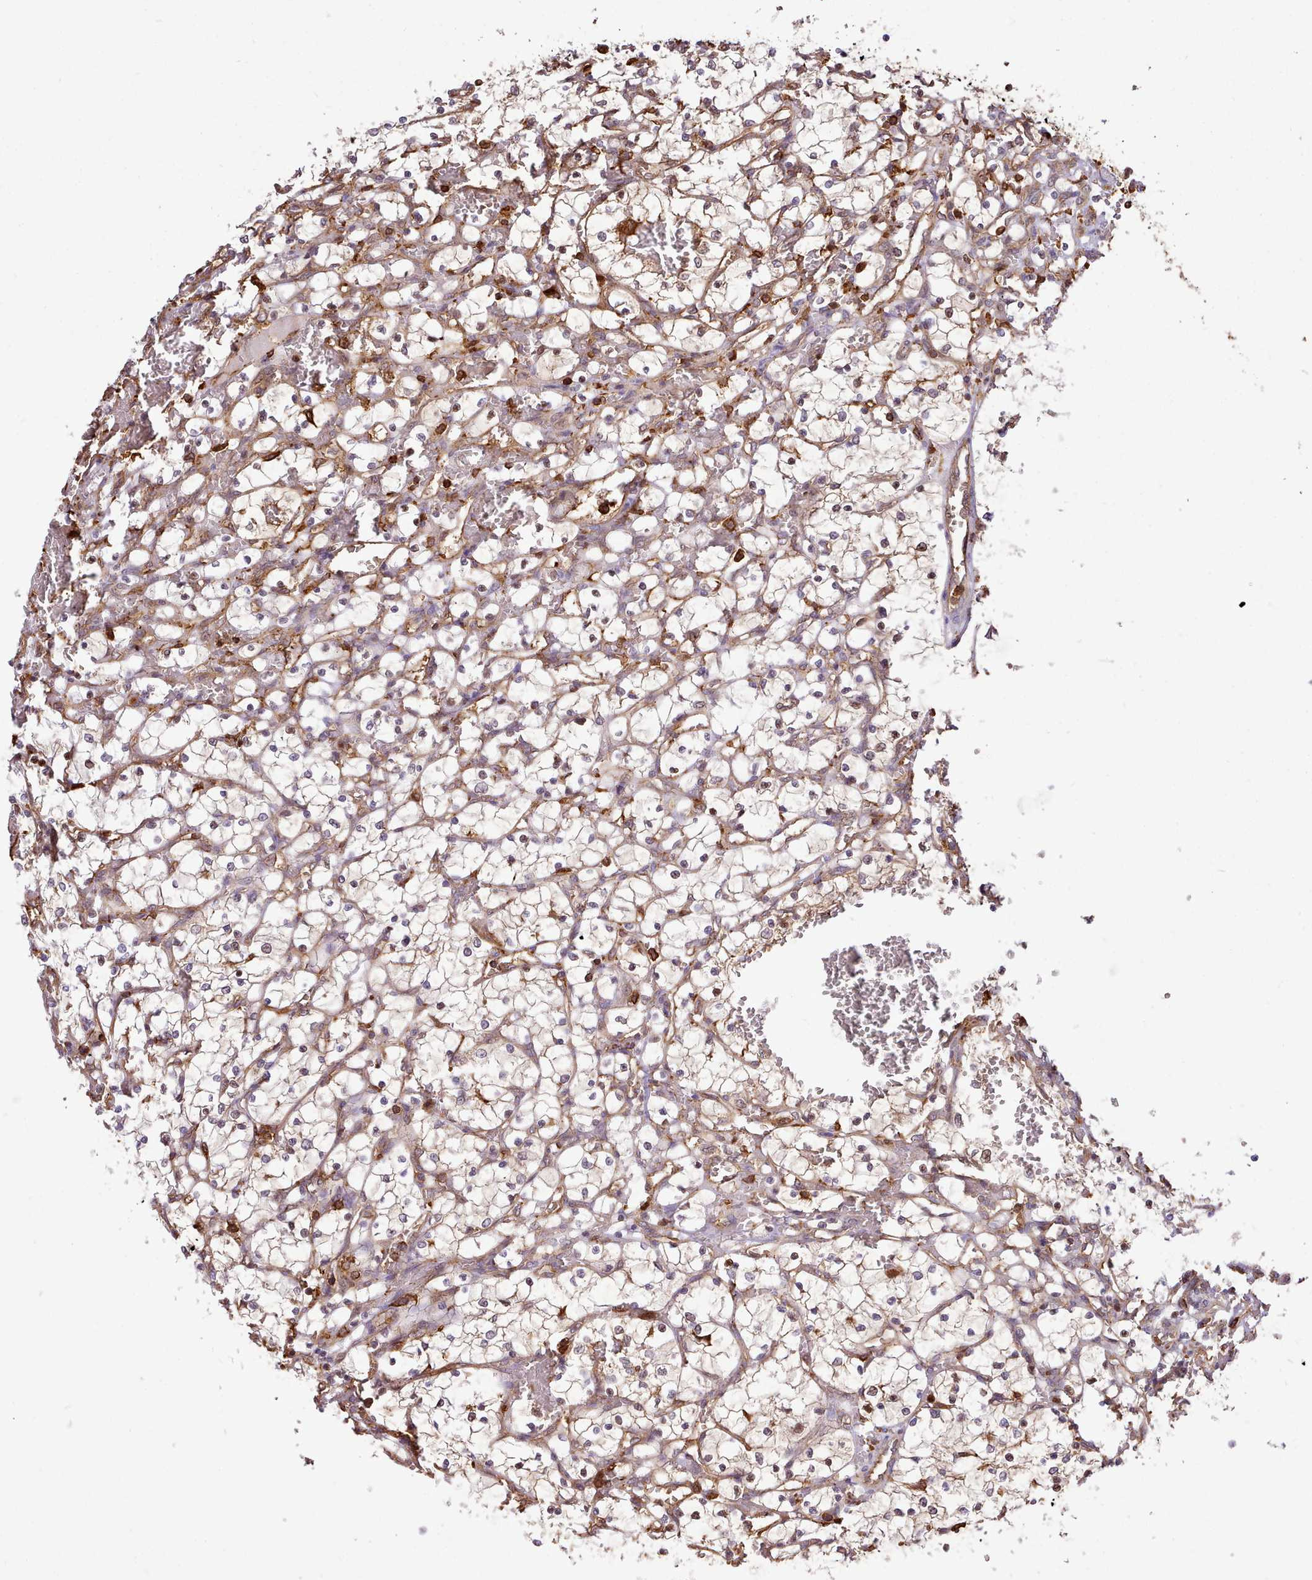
{"staining": {"intensity": "weak", "quantity": "25%-75%", "location": "cytoplasmic/membranous"}, "tissue": "renal cancer", "cell_type": "Tumor cells", "image_type": "cancer", "snomed": [{"axis": "morphology", "description": "Adenocarcinoma, NOS"}, {"axis": "topography", "description": "Kidney"}], "caption": "A low amount of weak cytoplasmic/membranous staining is present in about 25%-75% of tumor cells in renal cancer (adenocarcinoma) tissue. (Stains: DAB (3,3'-diaminobenzidine) in brown, nuclei in blue, Microscopy: brightfield microscopy at high magnification).", "gene": "CAPZA1", "patient": {"sex": "female", "age": 69}}